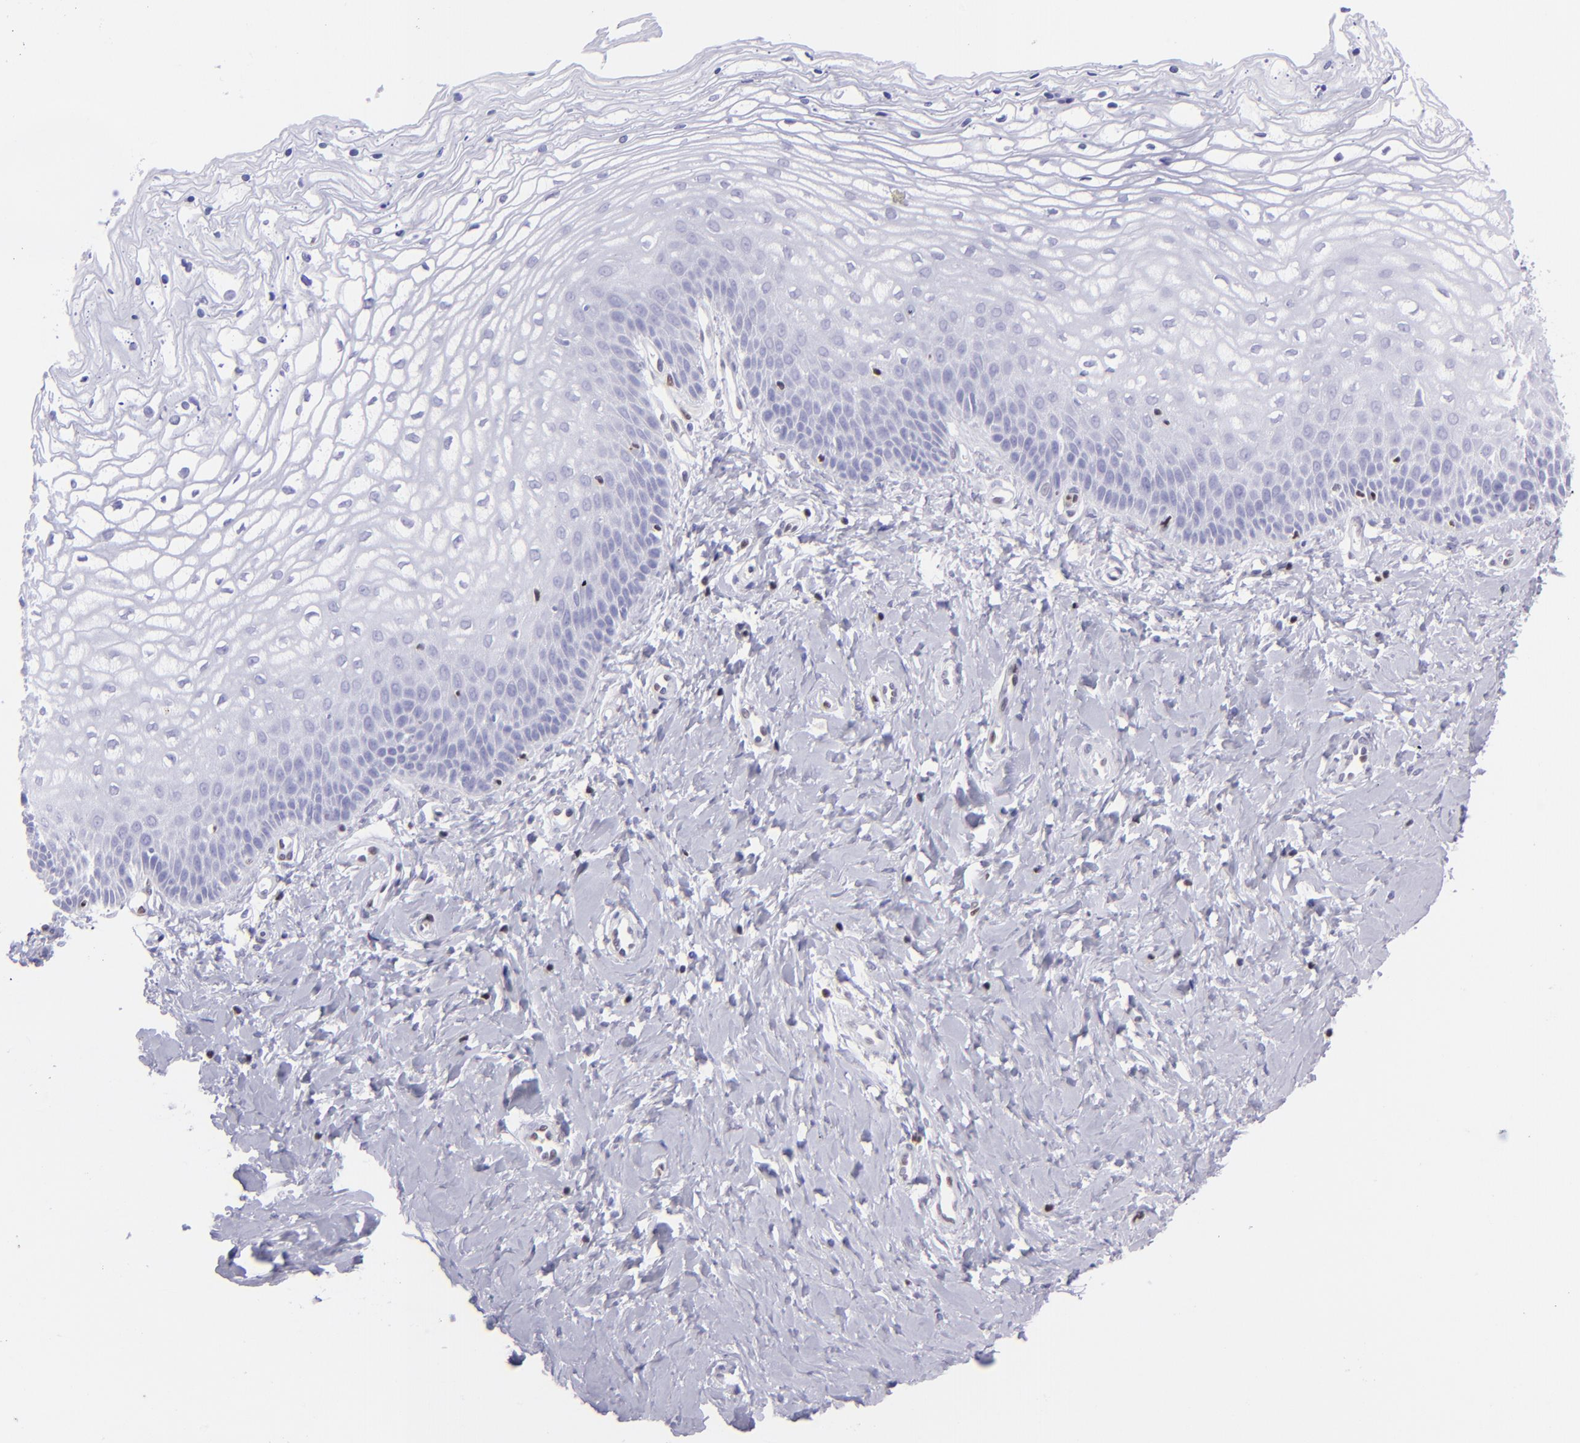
{"staining": {"intensity": "negative", "quantity": "none", "location": "none"}, "tissue": "vagina", "cell_type": "Squamous epithelial cells", "image_type": "normal", "snomed": [{"axis": "morphology", "description": "Normal tissue, NOS"}, {"axis": "topography", "description": "Vagina"}], "caption": "This is an IHC micrograph of unremarkable human vagina. There is no staining in squamous epithelial cells.", "gene": "ETS1", "patient": {"sex": "female", "age": 68}}